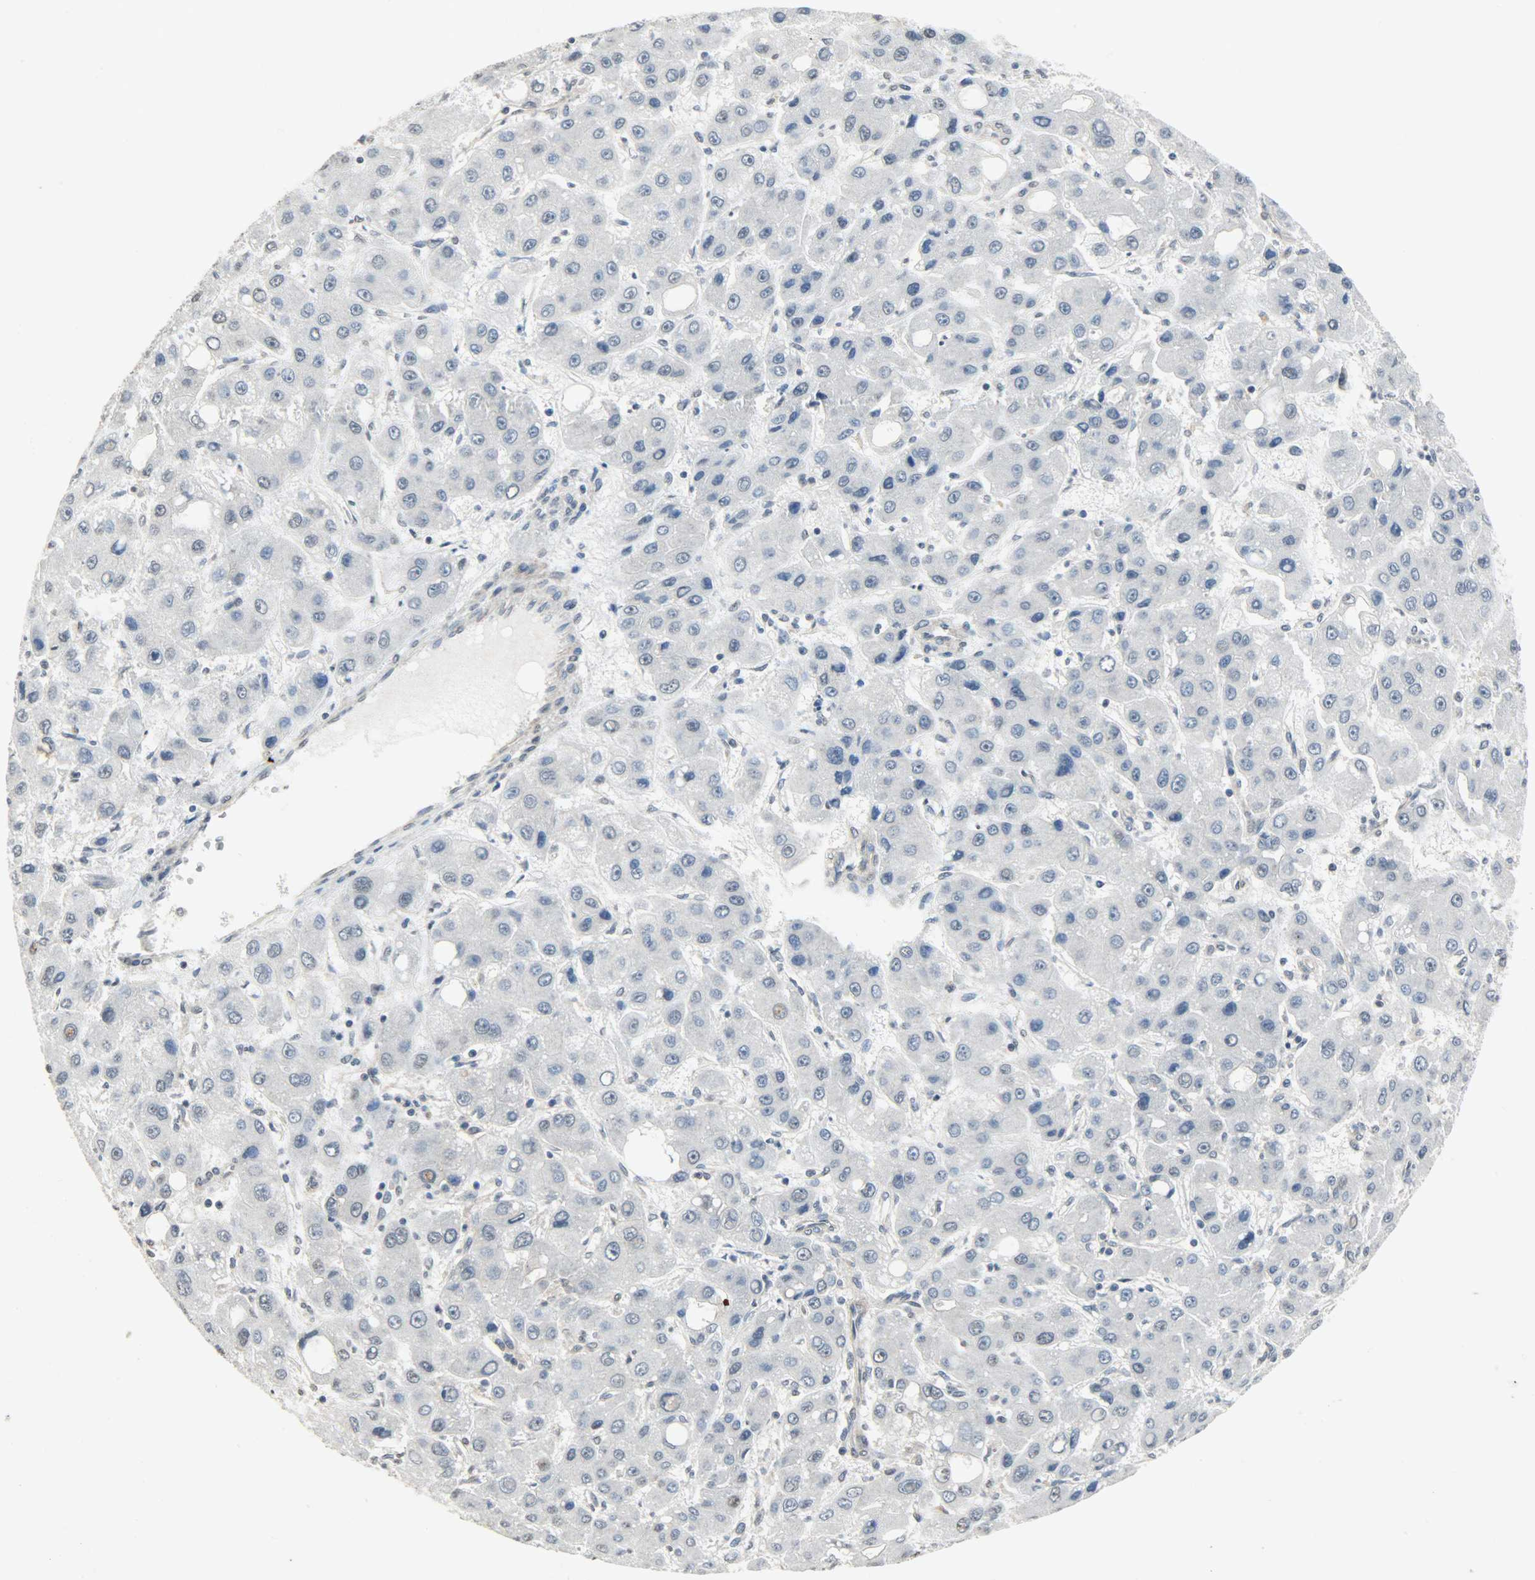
{"staining": {"intensity": "negative", "quantity": "none", "location": "none"}, "tissue": "liver cancer", "cell_type": "Tumor cells", "image_type": "cancer", "snomed": [{"axis": "morphology", "description": "Carcinoma, Hepatocellular, NOS"}, {"axis": "topography", "description": "Liver"}], "caption": "This image is of liver hepatocellular carcinoma stained with immunohistochemistry (IHC) to label a protein in brown with the nuclei are counter-stained blue. There is no expression in tumor cells.", "gene": "TRIM21", "patient": {"sex": "male", "age": 55}}